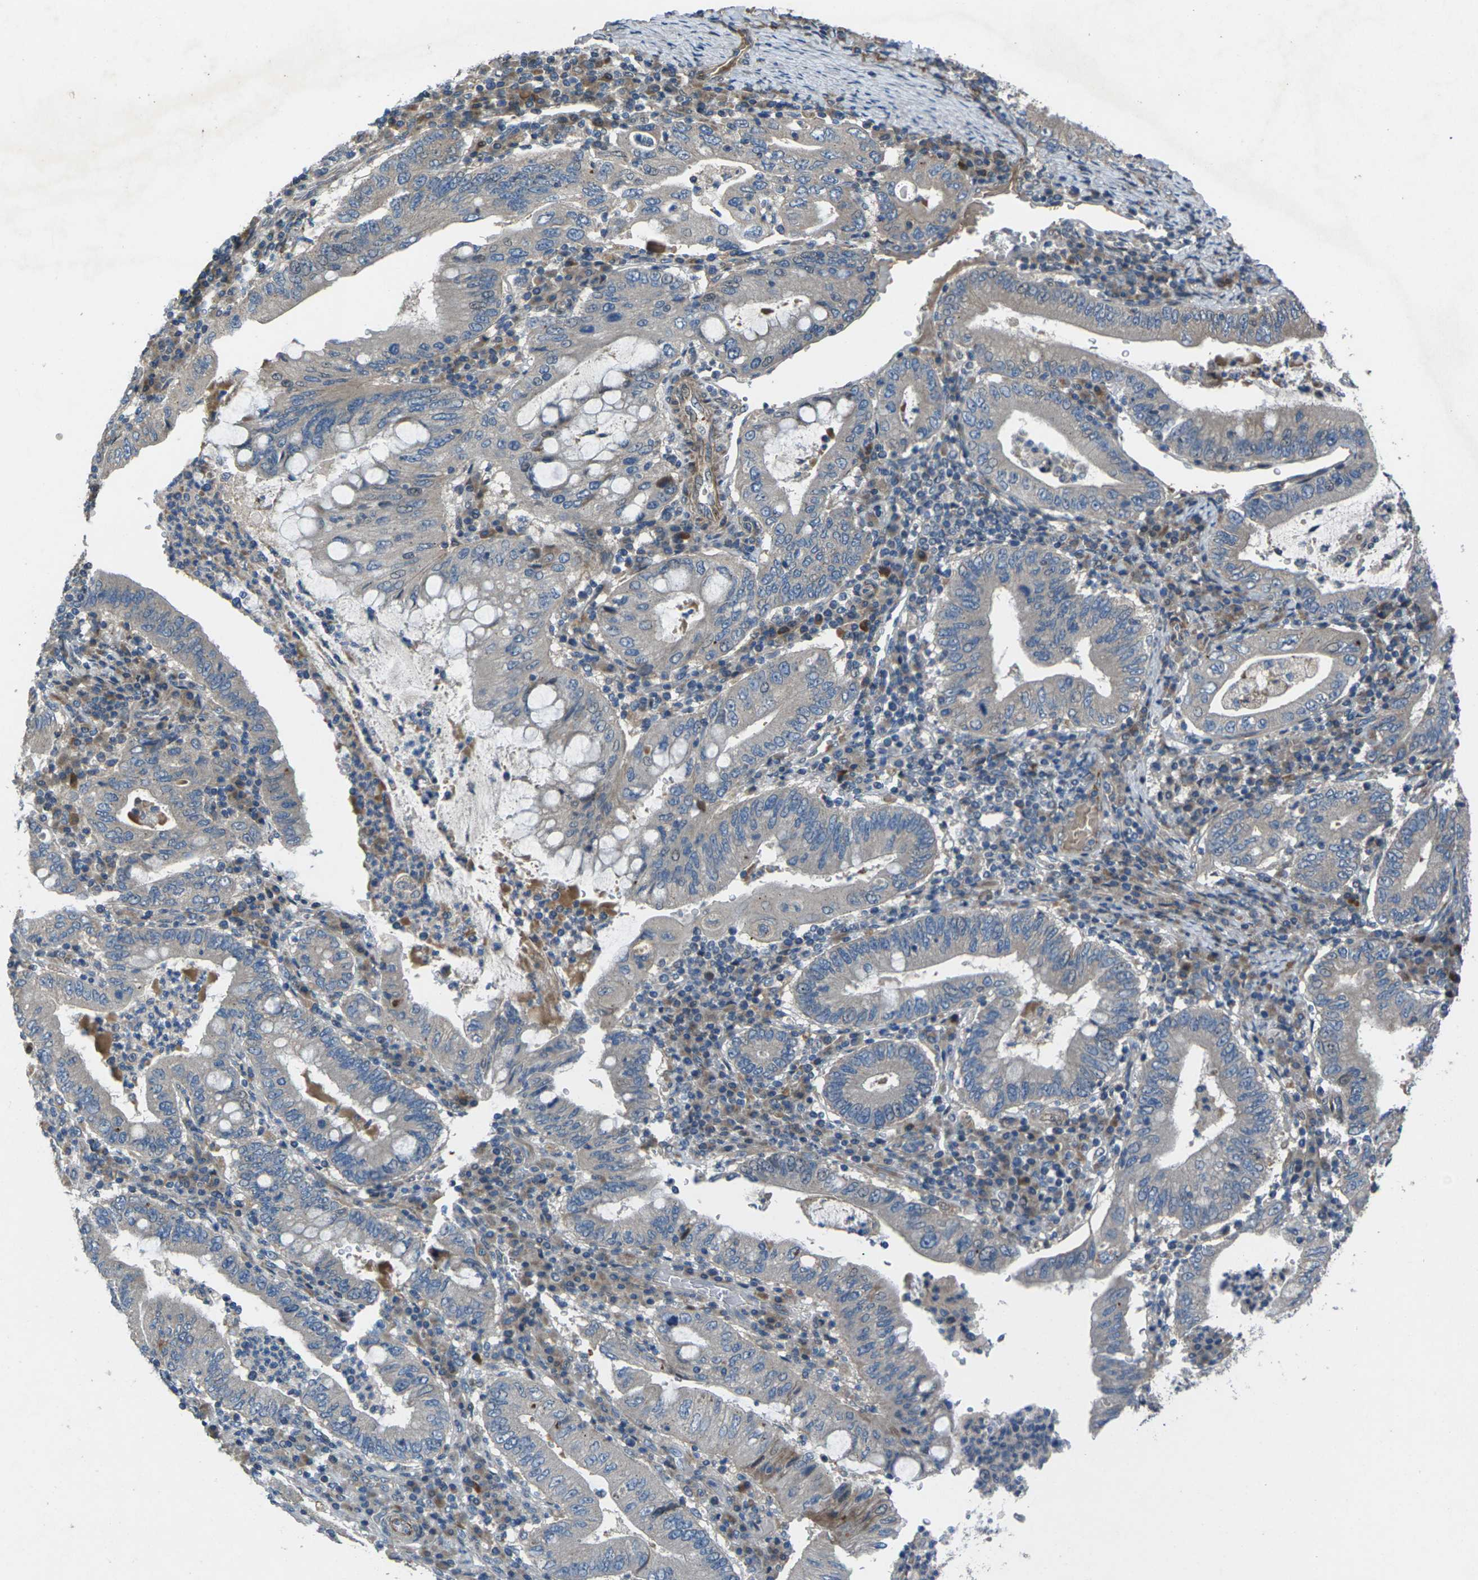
{"staining": {"intensity": "negative", "quantity": "none", "location": "none"}, "tissue": "stomach cancer", "cell_type": "Tumor cells", "image_type": "cancer", "snomed": [{"axis": "morphology", "description": "Normal tissue, NOS"}, {"axis": "morphology", "description": "Adenocarcinoma, NOS"}, {"axis": "topography", "description": "Esophagus"}, {"axis": "topography", "description": "Stomach, upper"}, {"axis": "topography", "description": "Peripheral nerve tissue"}], "caption": "Tumor cells show no significant staining in stomach adenocarcinoma.", "gene": "EDNRA", "patient": {"sex": "male", "age": 62}}